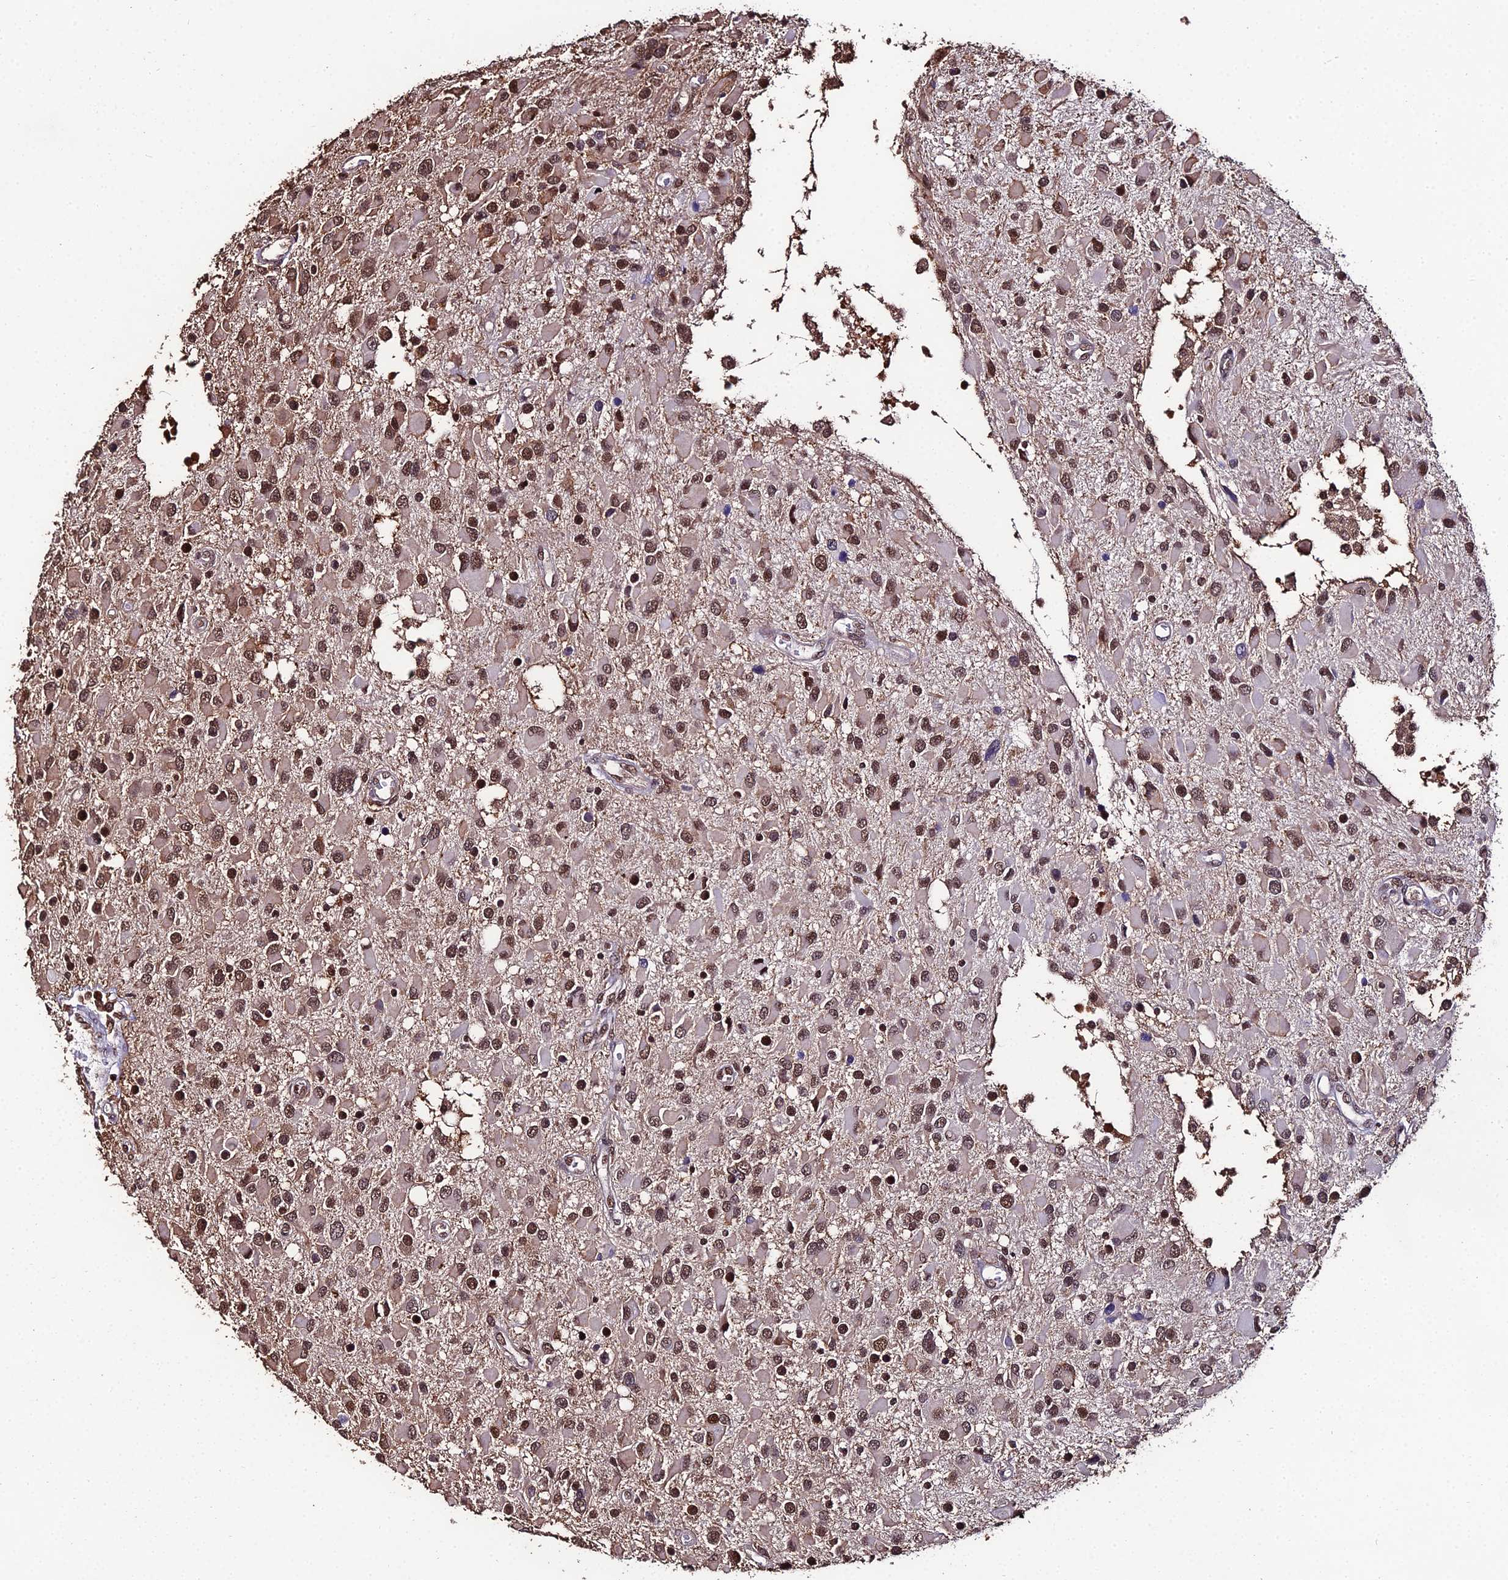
{"staining": {"intensity": "moderate", "quantity": ">75%", "location": "nuclear"}, "tissue": "glioma", "cell_type": "Tumor cells", "image_type": "cancer", "snomed": [{"axis": "morphology", "description": "Glioma, malignant, High grade"}, {"axis": "topography", "description": "Brain"}], "caption": "Glioma stained for a protein (brown) shows moderate nuclear positive expression in approximately >75% of tumor cells.", "gene": "PPP4C", "patient": {"sex": "male", "age": 53}}